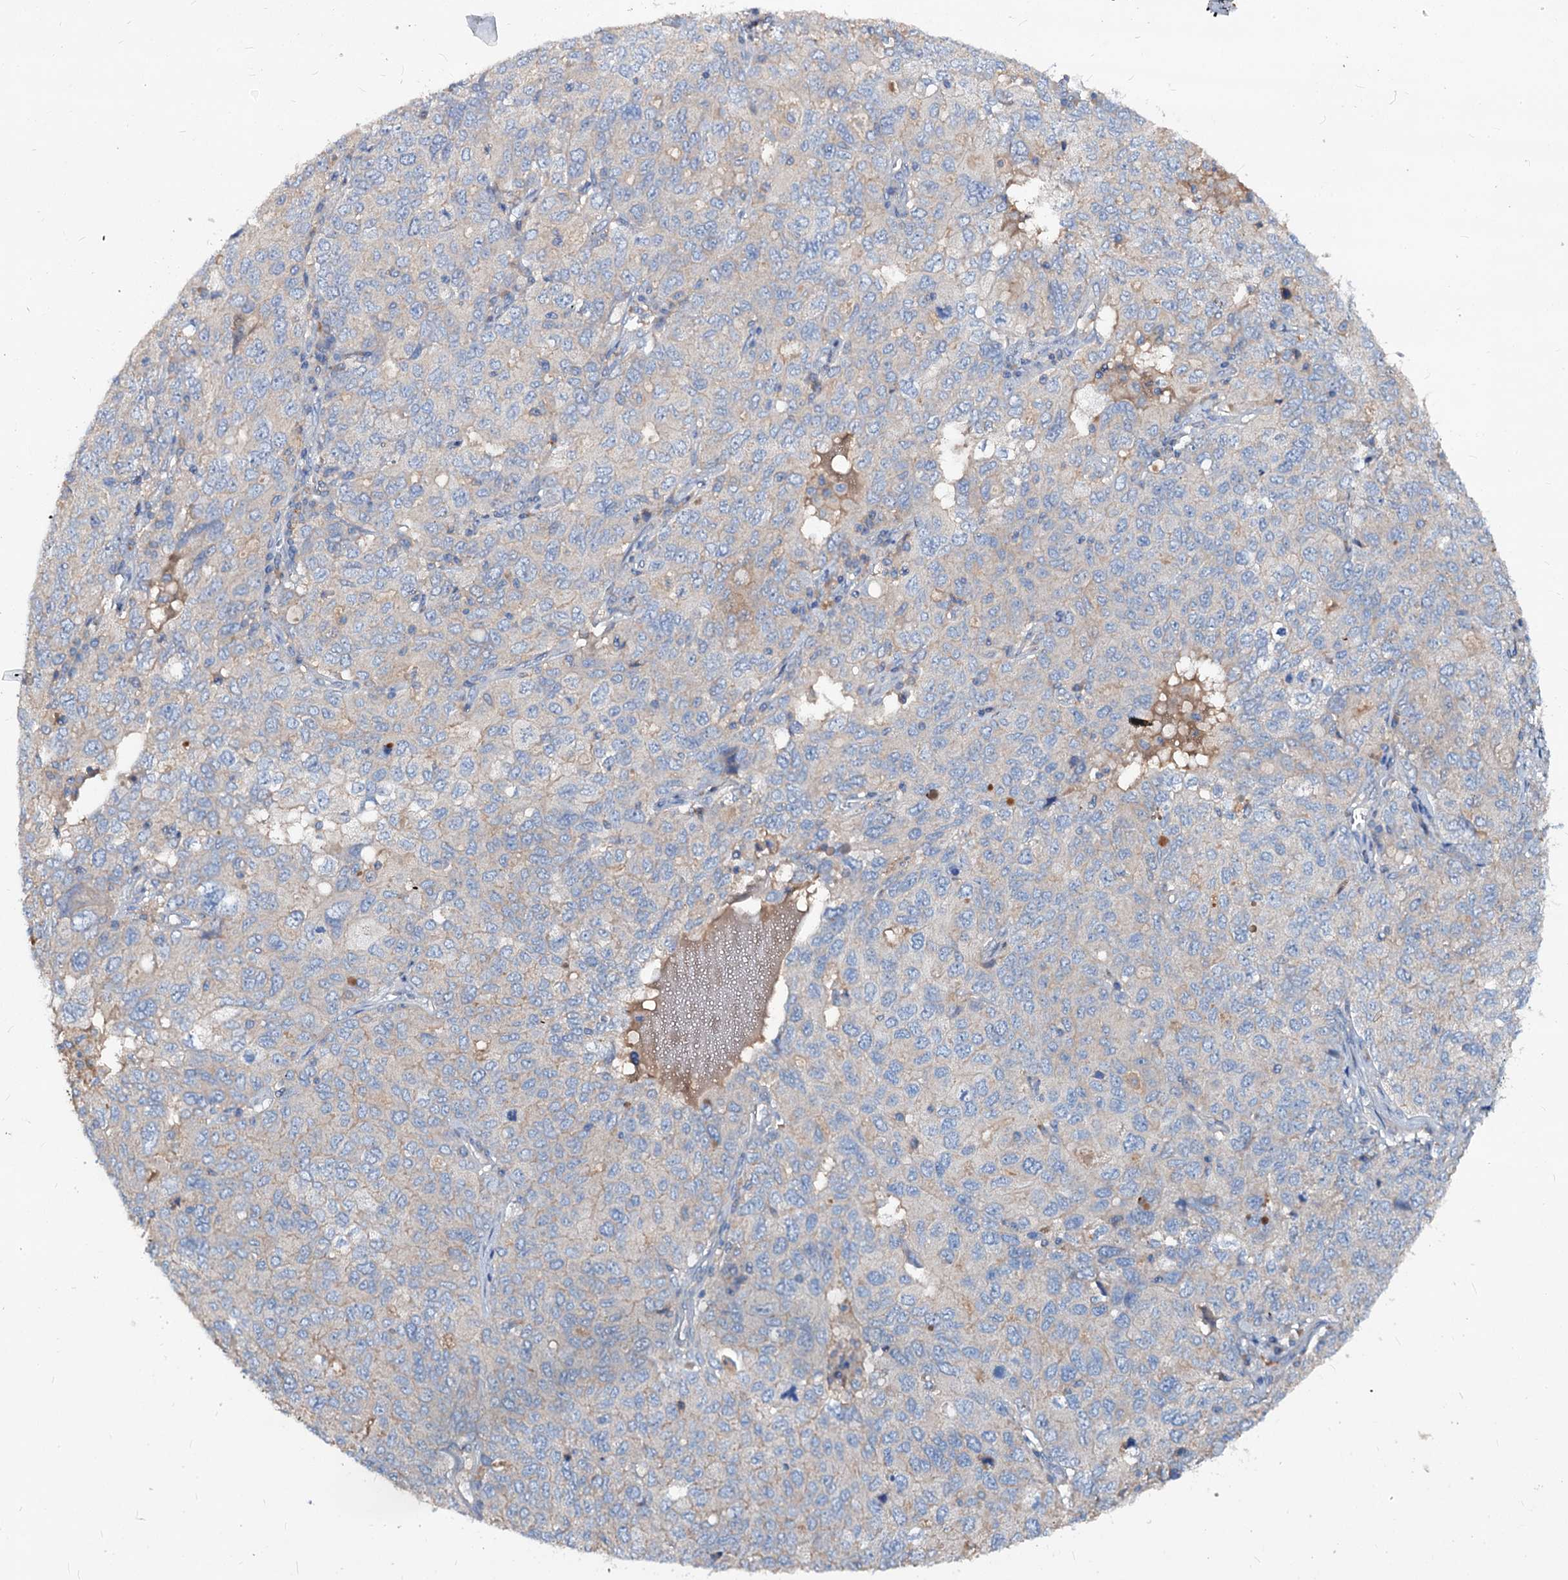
{"staining": {"intensity": "weak", "quantity": "<25%", "location": "cytoplasmic/membranous"}, "tissue": "ovarian cancer", "cell_type": "Tumor cells", "image_type": "cancer", "snomed": [{"axis": "morphology", "description": "Carcinoma, endometroid"}, {"axis": "topography", "description": "Ovary"}], "caption": "Tumor cells show no significant positivity in ovarian endometroid carcinoma. Brightfield microscopy of immunohistochemistry stained with DAB (brown) and hematoxylin (blue), captured at high magnification.", "gene": "ACY3", "patient": {"sex": "female", "age": 62}}